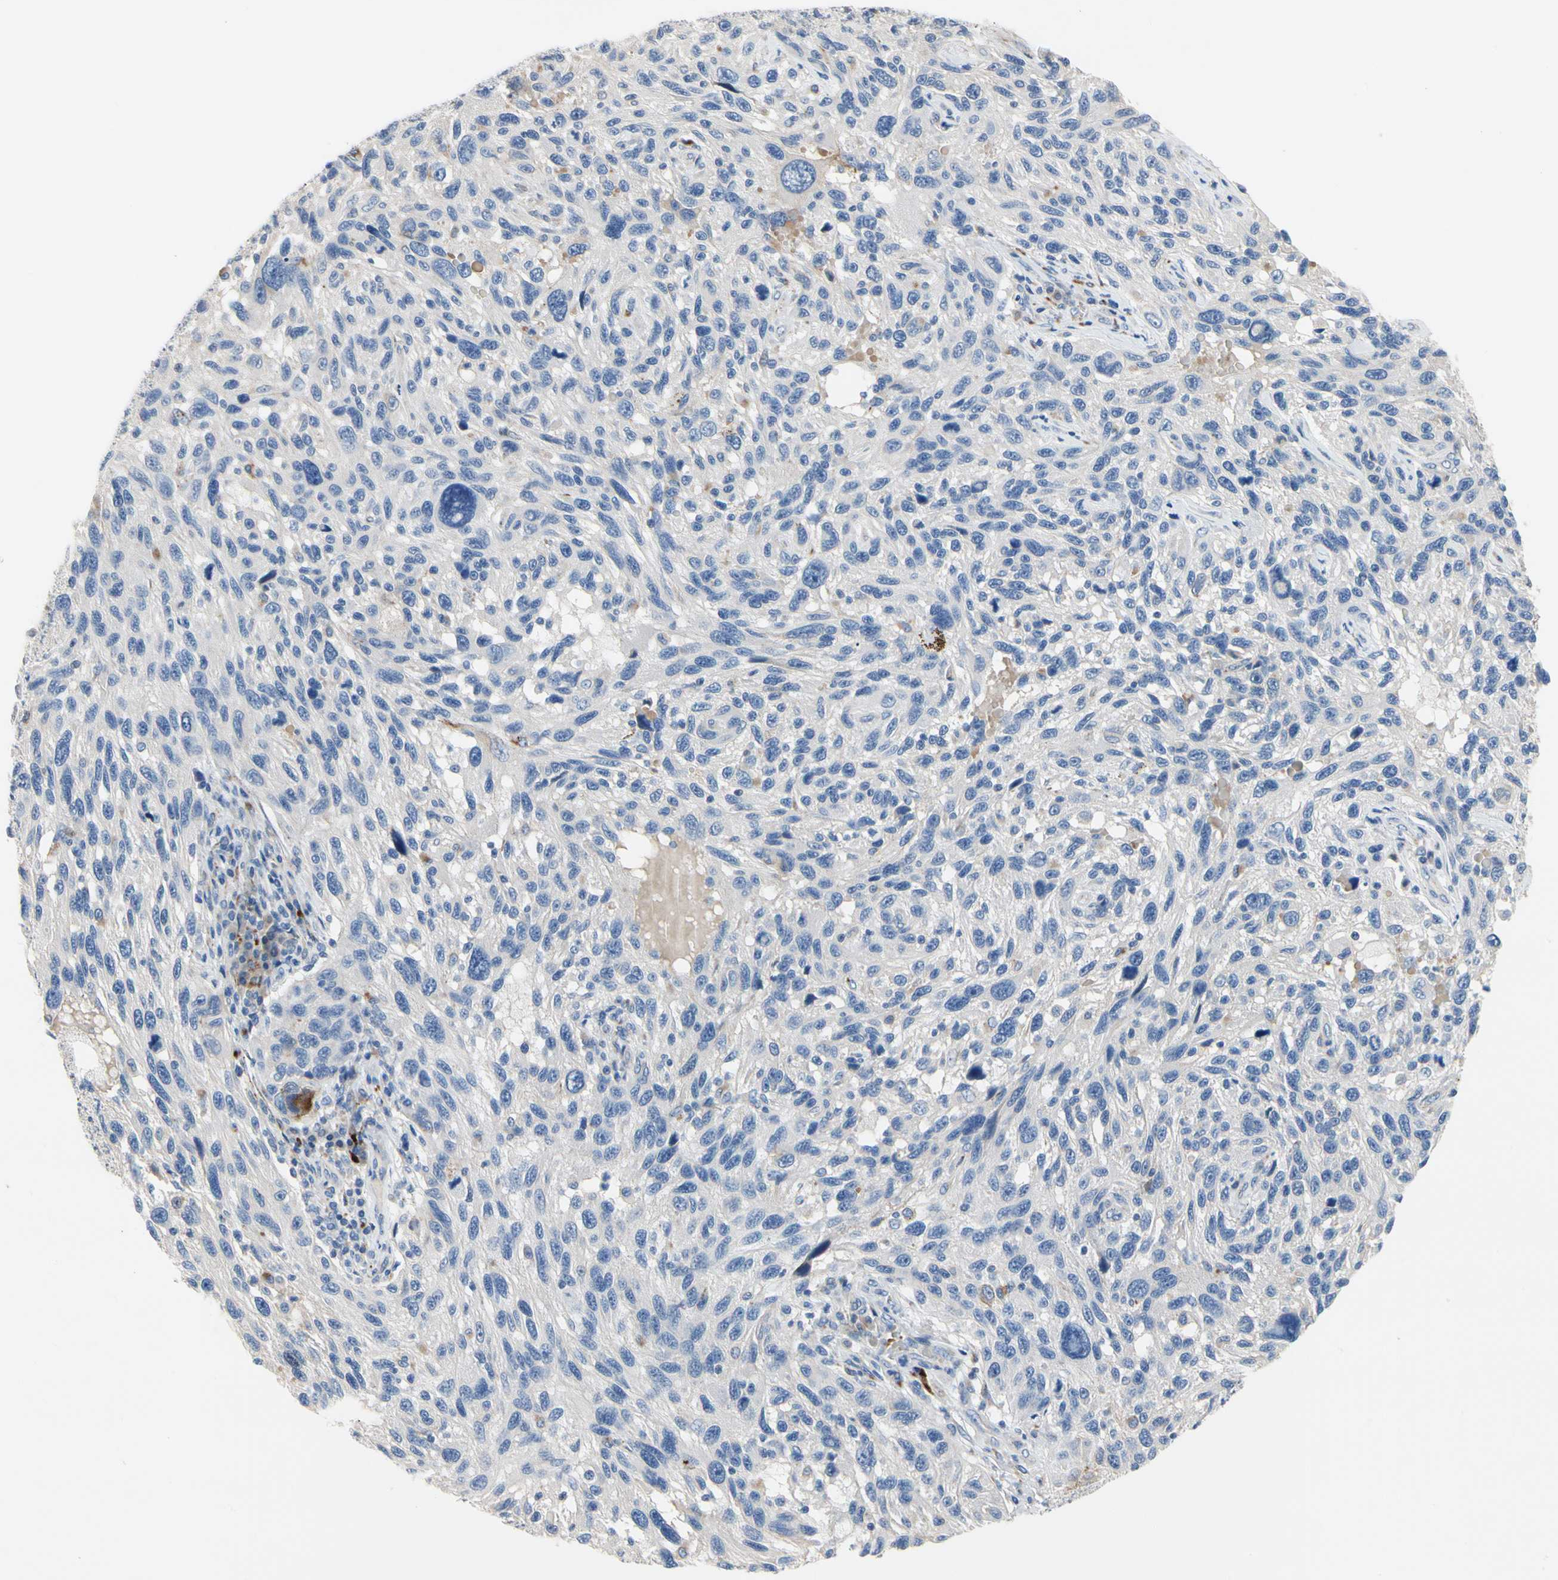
{"staining": {"intensity": "negative", "quantity": "none", "location": "none"}, "tissue": "melanoma", "cell_type": "Tumor cells", "image_type": "cancer", "snomed": [{"axis": "morphology", "description": "Malignant melanoma, NOS"}, {"axis": "topography", "description": "Skin"}], "caption": "DAB immunohistochemical staining of malignant melanoma reveals no significant expression in tumor cells. (DAB IHC with hematoxylin counter stain).", "gene": "RETSAT", "patient": {"sex": "male", "age": 53}}